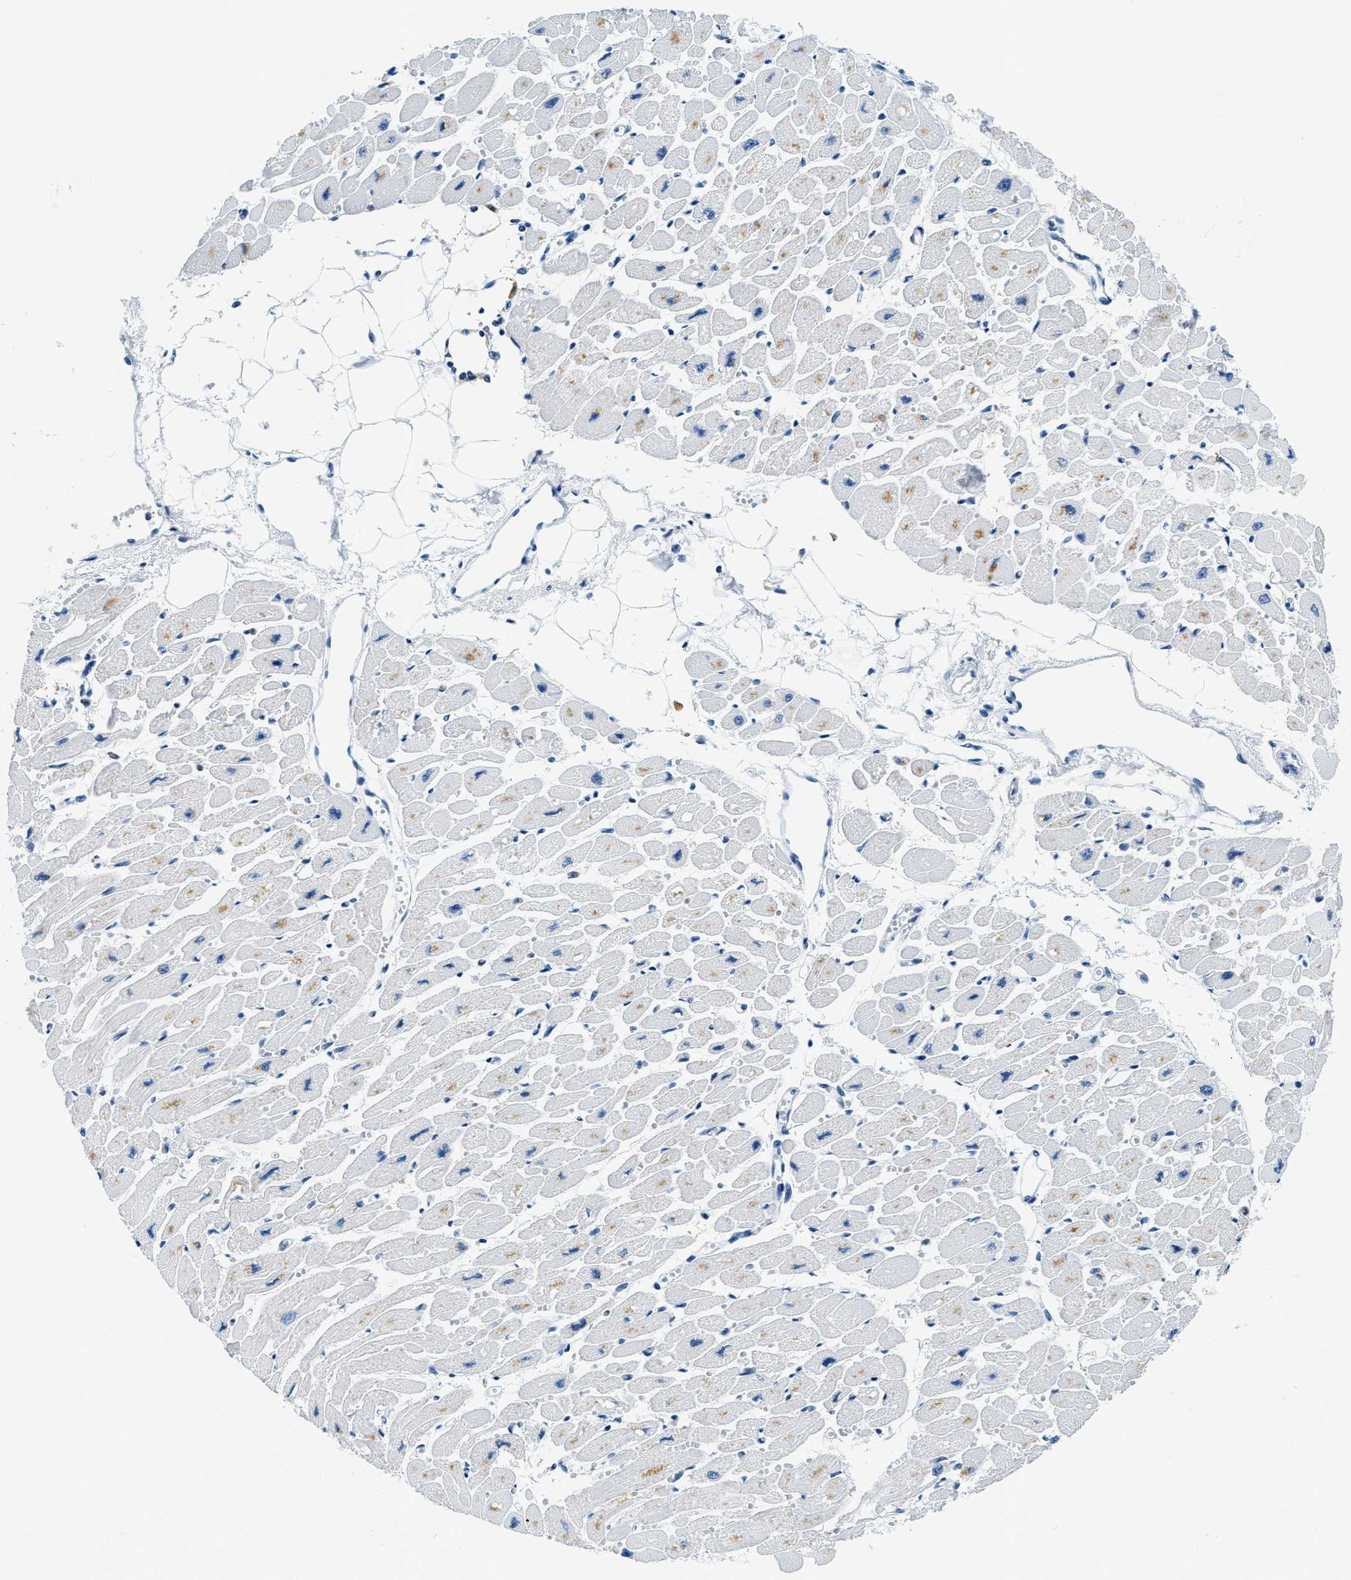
{"staining": {"intensity": "negative", "quantity": "none", "location": "none"}, "tissue": "heart muscle", "cell_type": "Cardiomyocytes", "image_type": "normal", "snomed": [{"axis": "morphology", "description": "Normal tissue, NOS"}, {"axis": "topography", "description": "Heart"}], "caption": "High power microscopy image of an immunohistochemistry (IHC) image of normal heart muscle, revealing no significant positivity in cardiomyocytes. (IHC, brightfield microscopy, high magnification).", "gene": "CAPG", "patient": {"sex": "female", "age": 54}}